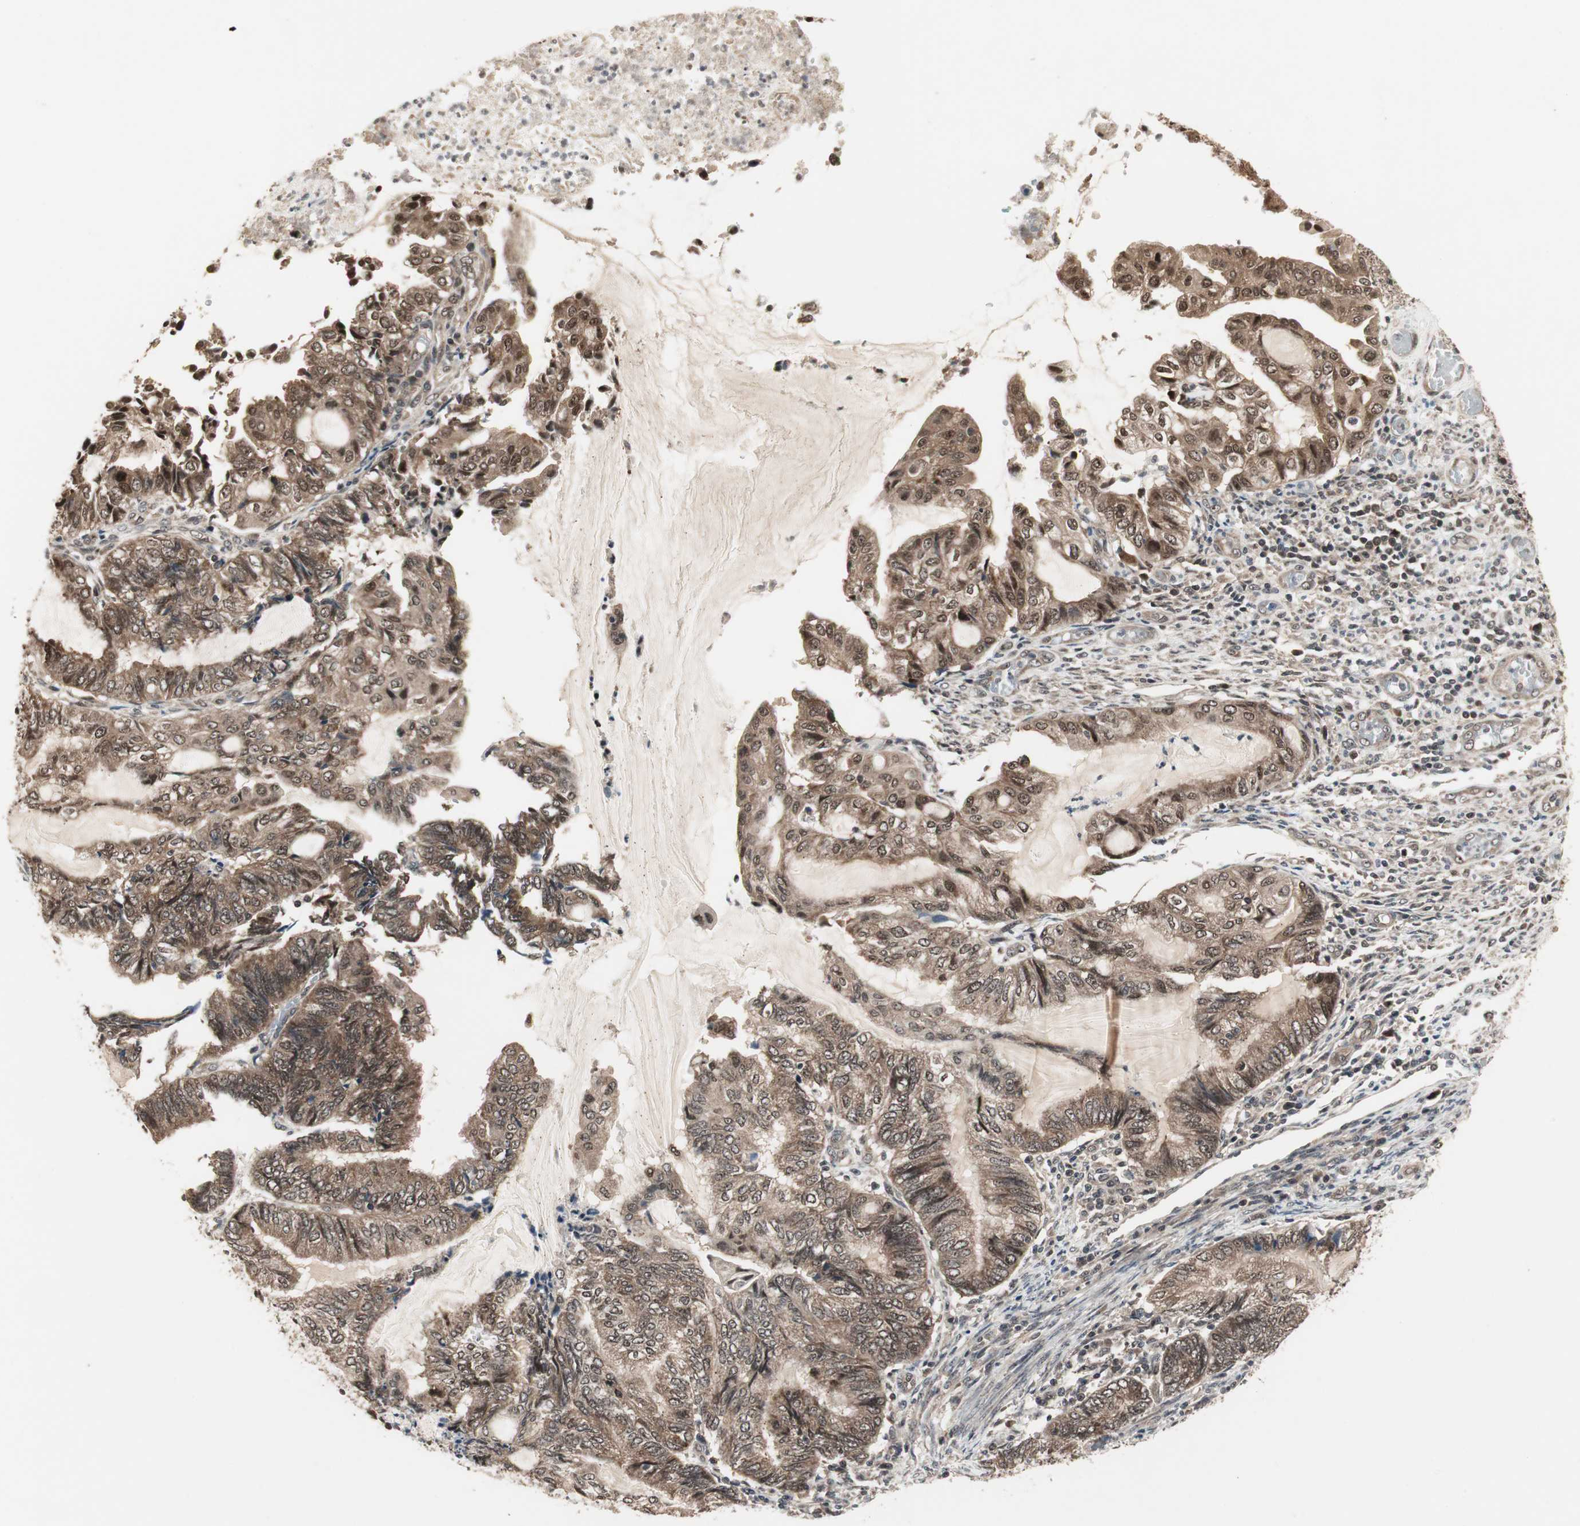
{"staining": {"intensity": "moderate", "quantity": ">75%", "location": "cytoplasmic/membranous,nuclear"}, "tissue": "endometrial cancer", "cell_type": "Tumor cells", "image_type": "cancer", "snomed": [{"axis": "morphology", "description": "Adenocarcinoma, NOS"}, {"axis": "topography", "description": "Uterus"}, {"axis": "topography", "description": "Endometrium"}], "caption": "Protein analysis of endometrial adenocarcinoma tissue exhibits moderate cytoplasmic/membranous and nuclear expression in approximately >75% of tumor cells.", "gene": "CSNK2B", "patient": {"sex": "female", "age": 70}}